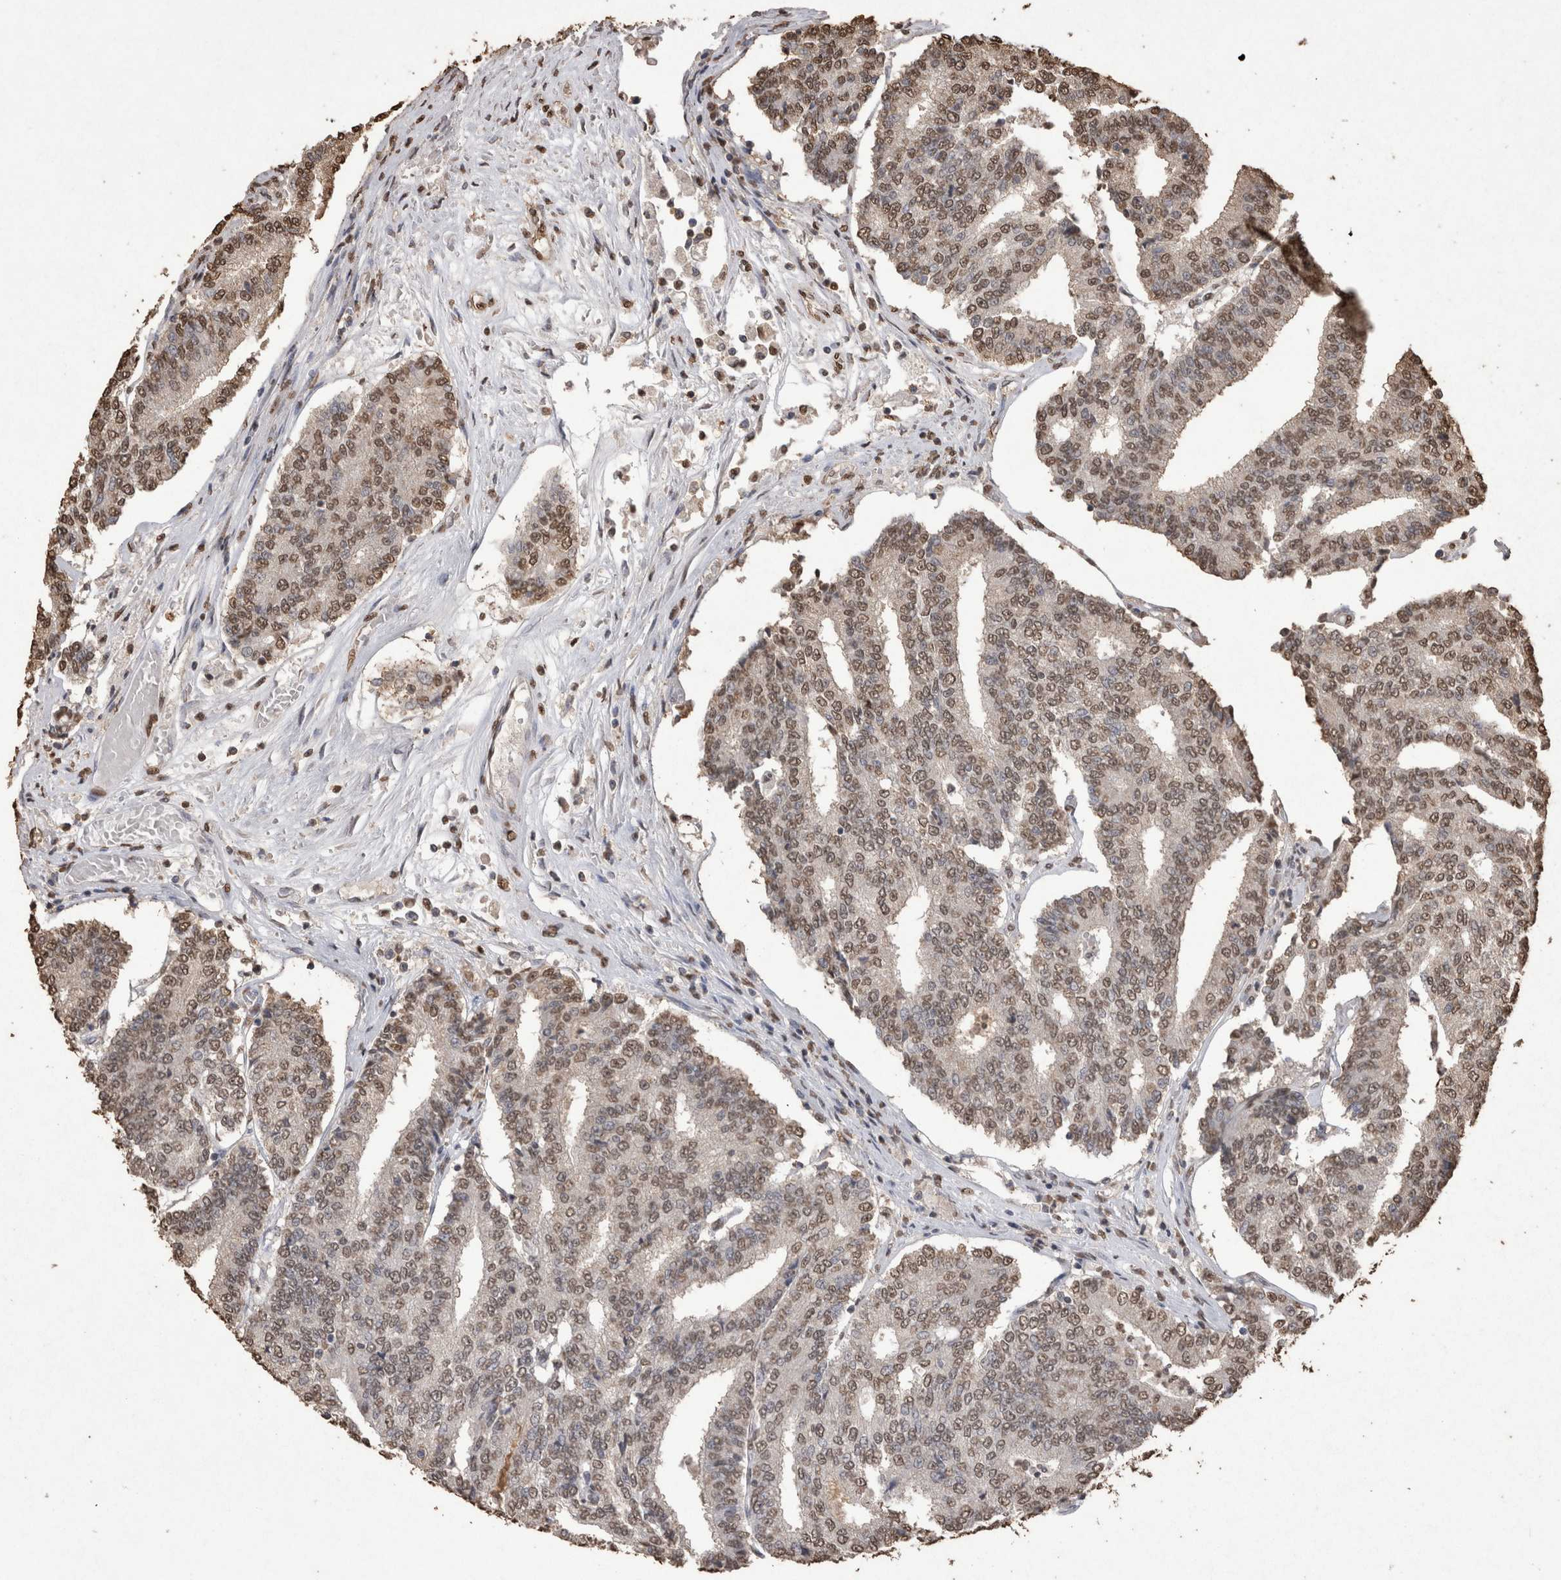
{"staining": {"intensity": "moderate", "quantity": ">75%", "location": "nuclear"}, "tissue": "prostate cancer", "cell_type": "Tumor cells", "image_type": "cancer", "snomed": [{"axis": "morphology", "description": "Normal tissue, NOS"}, {"axis": "morphology", "description": "Adenocarcinoma, High grade"}, {"axis": "topography", "description": "Prostate"}, {"axis": "topography", "description": "Seminal veicle"}], "caption": "Moderate nuclear expression is identified in about >75% of tumor cells in prostate cancer (high-grade adenocarcinoma).", "gene": "POU5F1", "patient": {"sex": "male", "age": 55}}